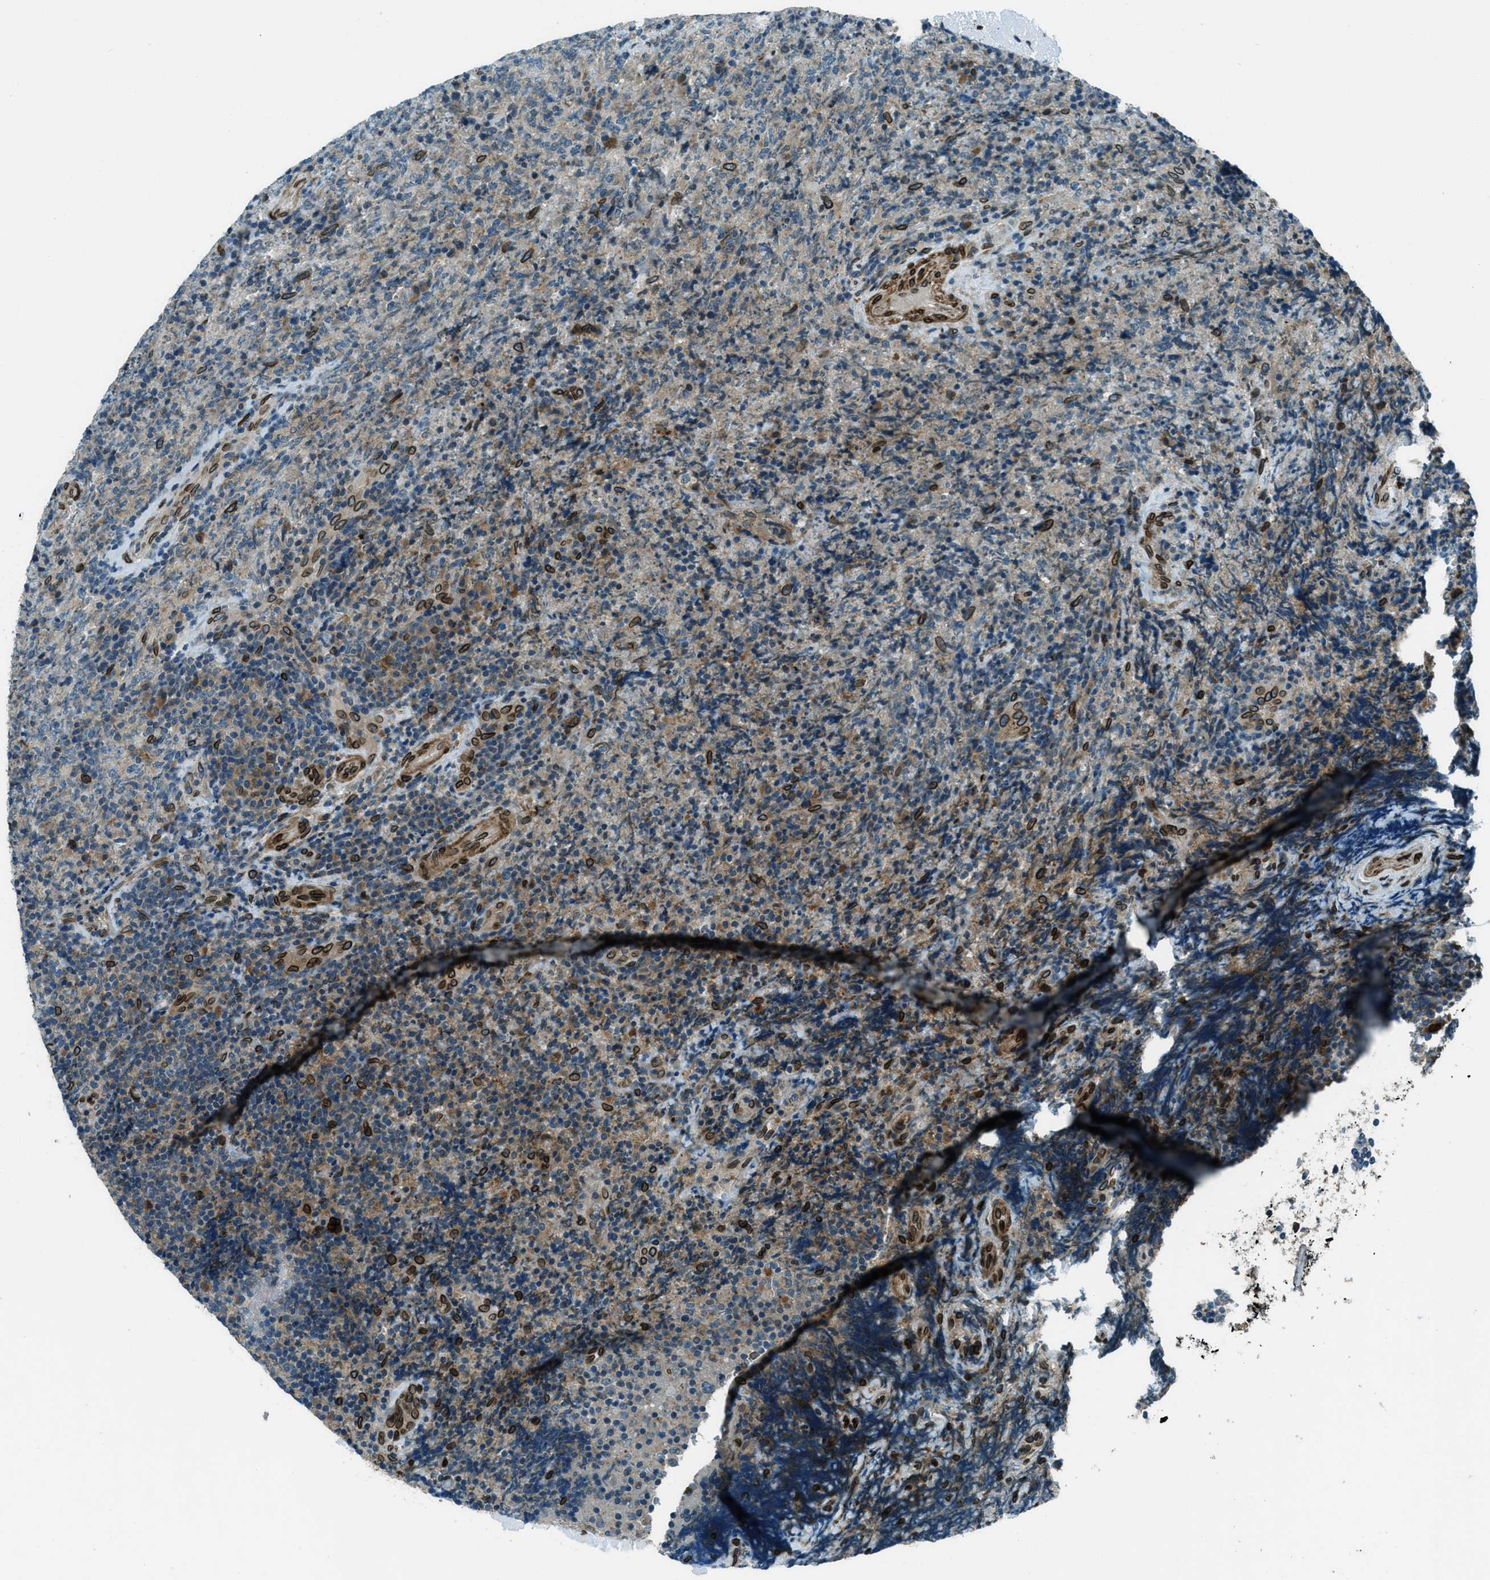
{"staining": {"intensity": "strong", "quantity": "<25%", "location": "cytoplasmic/membranous,nuclear"}, "tissue": "lymphoma", "cell_type": "Tumor cells", "image_type": "cancer", "snomed": [{"axis": "morphology", "description": "Malignant lymphoma, non-Hodgkin's type, High grade"}, {"axis": "topography", "description": "Tonsil"}], "caption": "Human malignant lymphoma, non-Hodgkin's type (high-grade) stained for a protein (brown) displays strong cytoplasmic/membranous and nuclear positive staining in approximately <25% of tumor cells.", "gene": "LEMD2", "patient": {"sex": "female", "age": 36}}